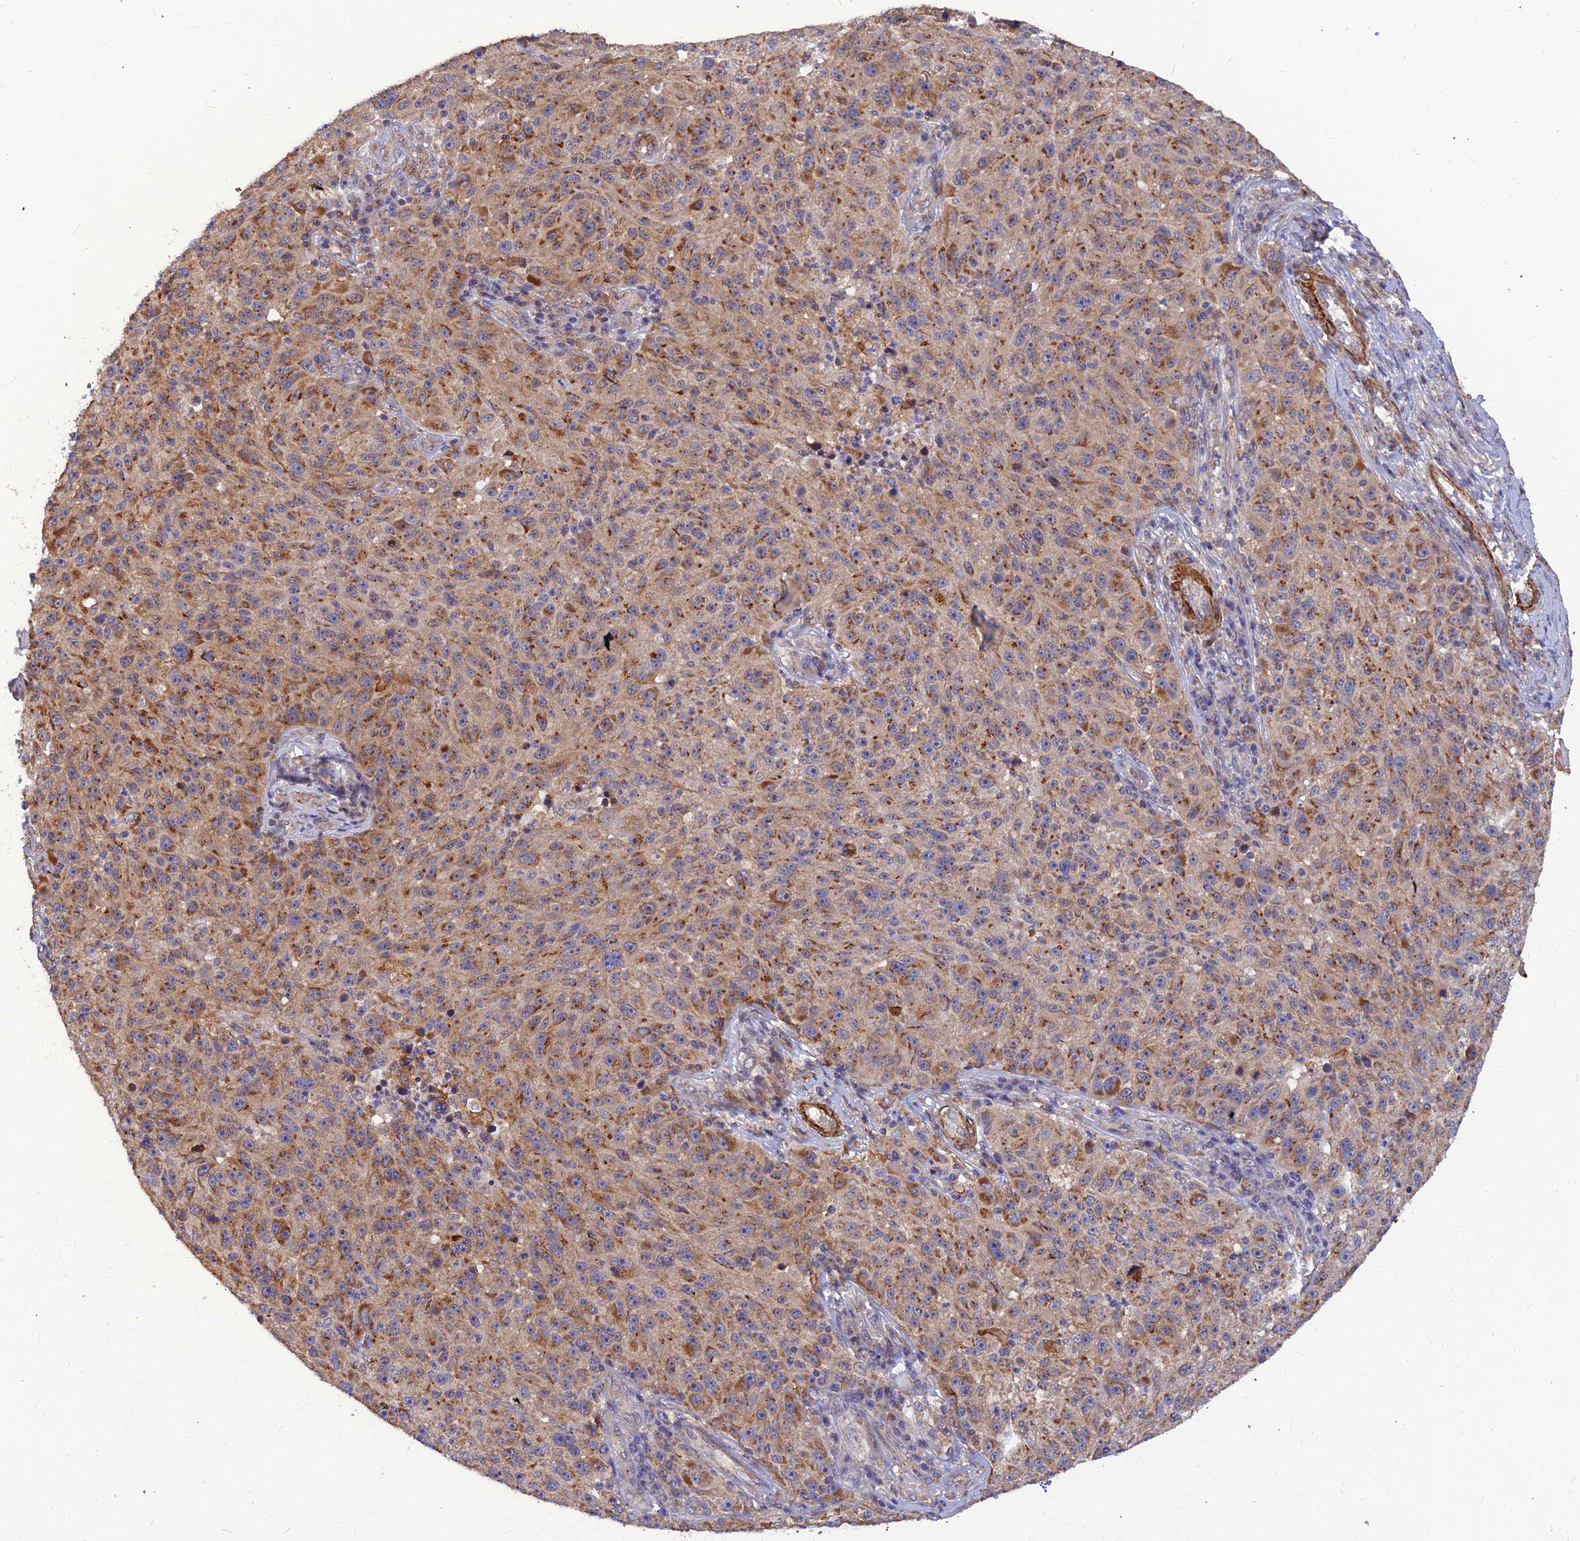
{"staining": {"intensity": "moderate", "quantity": ">75%", "location": "cytoplasmic/membranous"}, "tissue": "melanoma", "cell_type": "Tumor cells", "image_type": "cancer", "snomed": [{"axis": "morphology", "description": "Malignant melanoma, NOS"}, {"axis": "topography", "description": "Skin"}], "caption": "IHC photomicrograph of neoplastic tissue: malignant melanoma stained using immunohistochemistry (IHC) shows medium levels of moderate protein expression localized specifically in the cytoplasmic/membranous of tumor cells, appearing as a cytoplasmic/membranous brown color.", "gene": "LEKR1", "patient": {"sex": "male", "age": 53}}